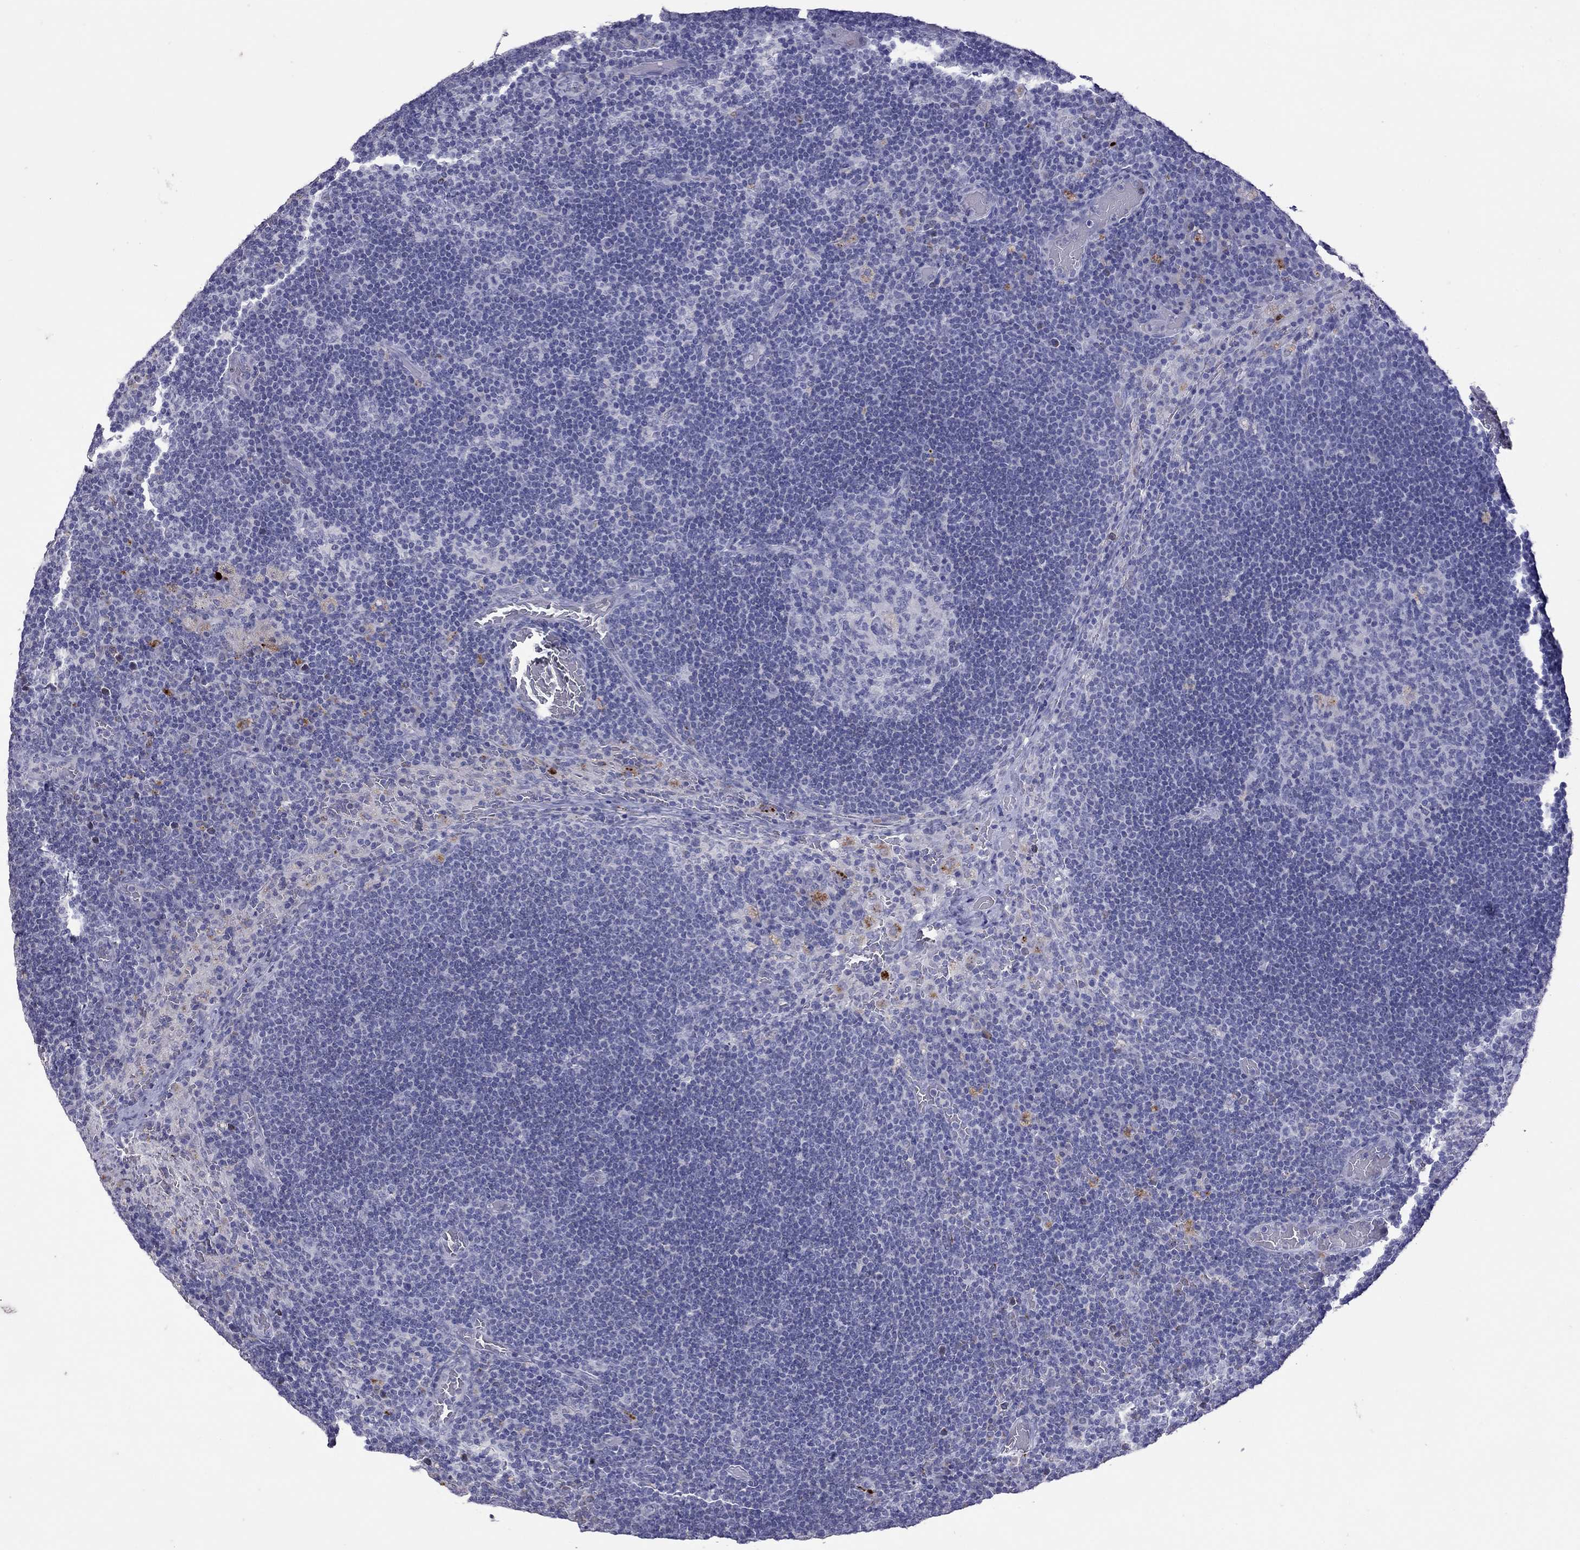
{"staining": {"intensity": "negative", "quantity": "none", "location": "none"}, "tissue": "lymph node", "cell_type": "Germinal center cells", "image_type": "normal", "snomed": [{"axis": "morphology", "description": "Normal tissue, NOS"}, {"axis": "topography", "description": "Lymph node"}], "caption": "Immunohistochemical staining of unremarkable lymph node reveals no significant expression in germinal center cells. The staining was performed using DAB (3,3'-diaminobenzidine) to visualize the protein expression in brown, while the nuclei were stained in blue with hematoxylin (Magnification: 20x).", "gene": "SLAMF1", "patient": {"sex": "male", "age": 63}}